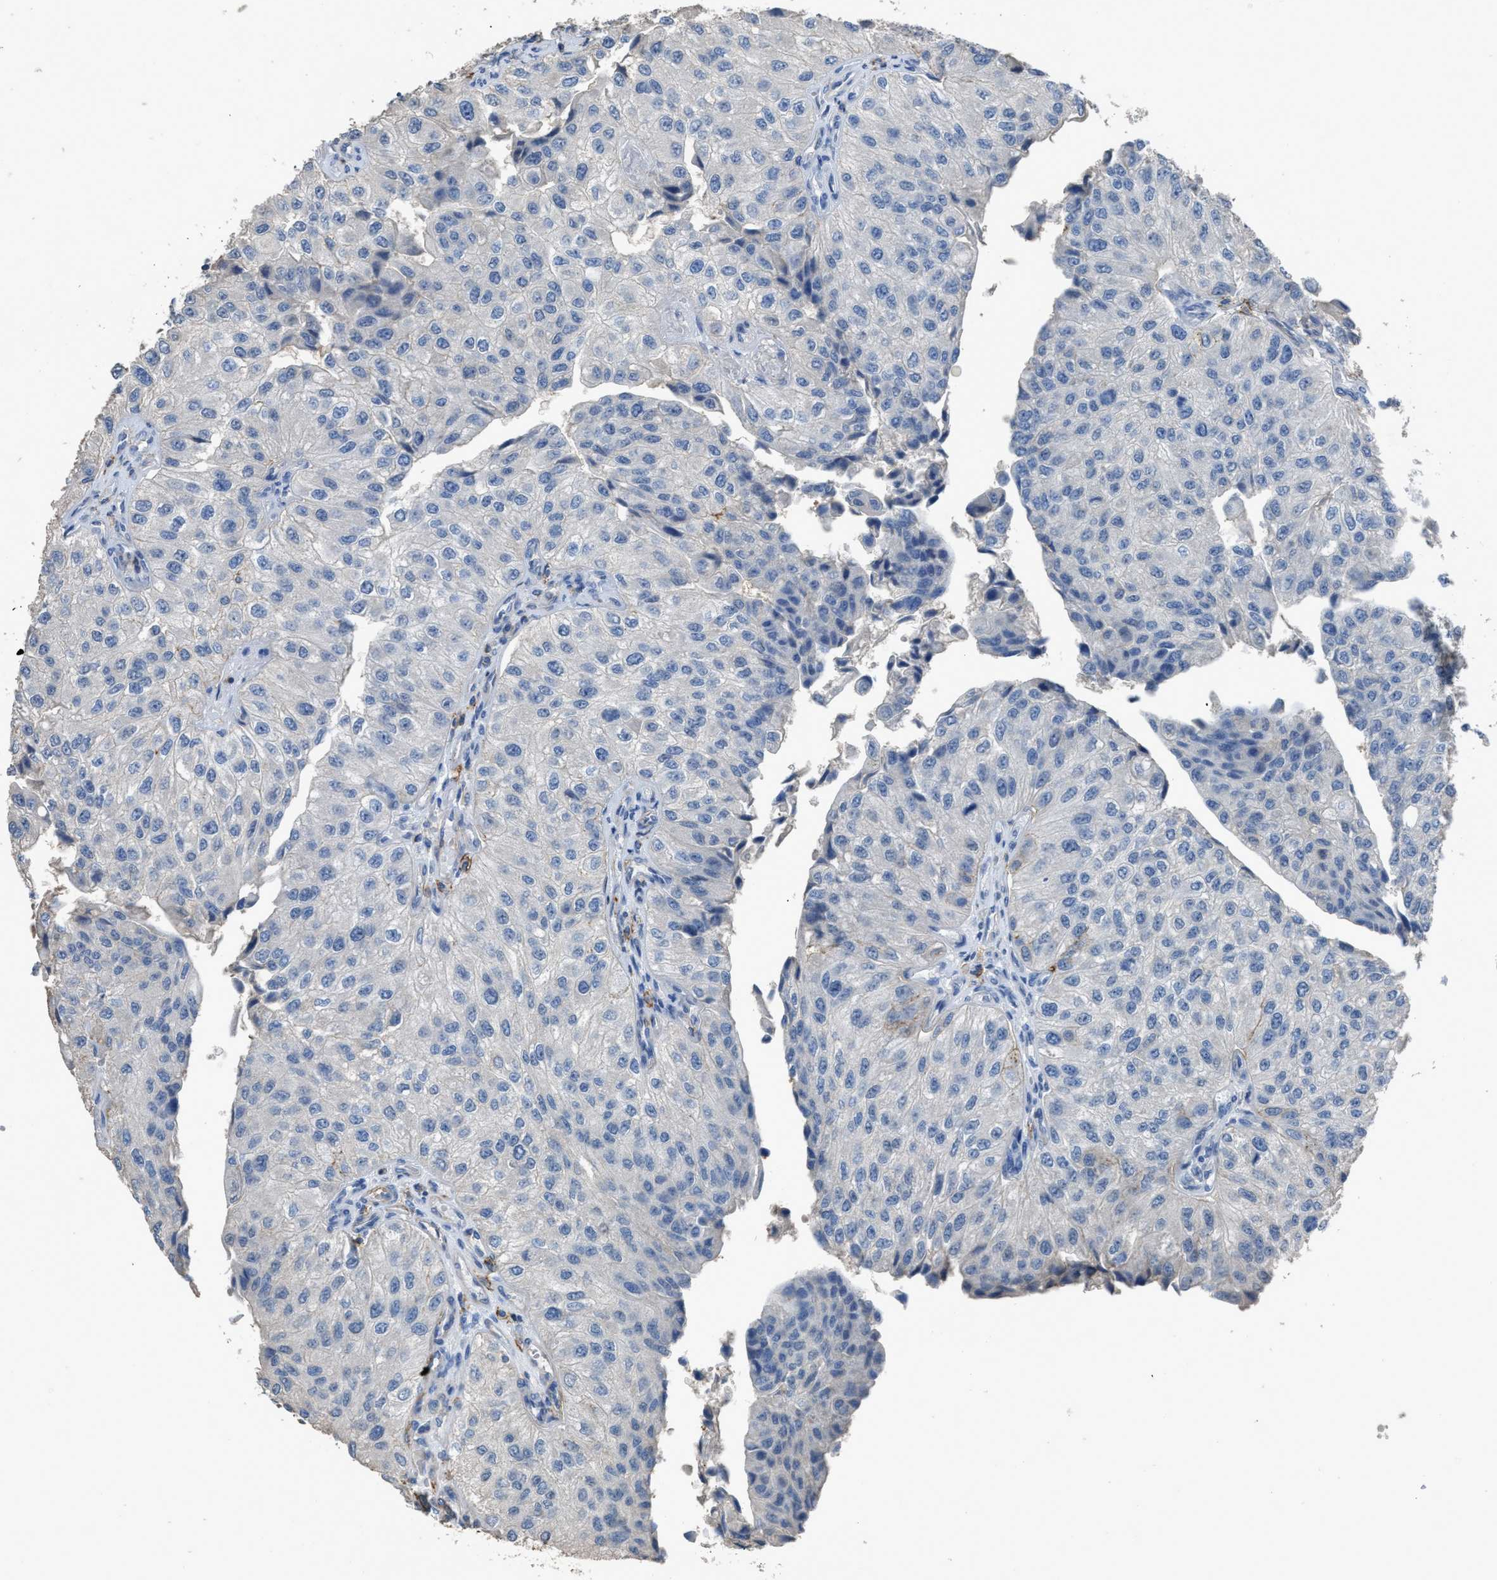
{"staining": {"intensity": "negative", "quantity": "none", "location": "none"}, "tissue": "urothelial cancer", "cell_type": "Tumor cells", "image_type": "cancer", "snomed": [{"axis": "morphology", "description": "Urothelial carcinoma, High grade"}, {"axis": "topography", "description": "Kidney"}, {"axis": "topography", "description": "Urinary bladder"}], "caption": "An image of human urothelial carcinoma (high-grade) is negative for staining in tumor cells.", "gene": "OR51E1", "patient": {"sex": "male", "age": 77}}